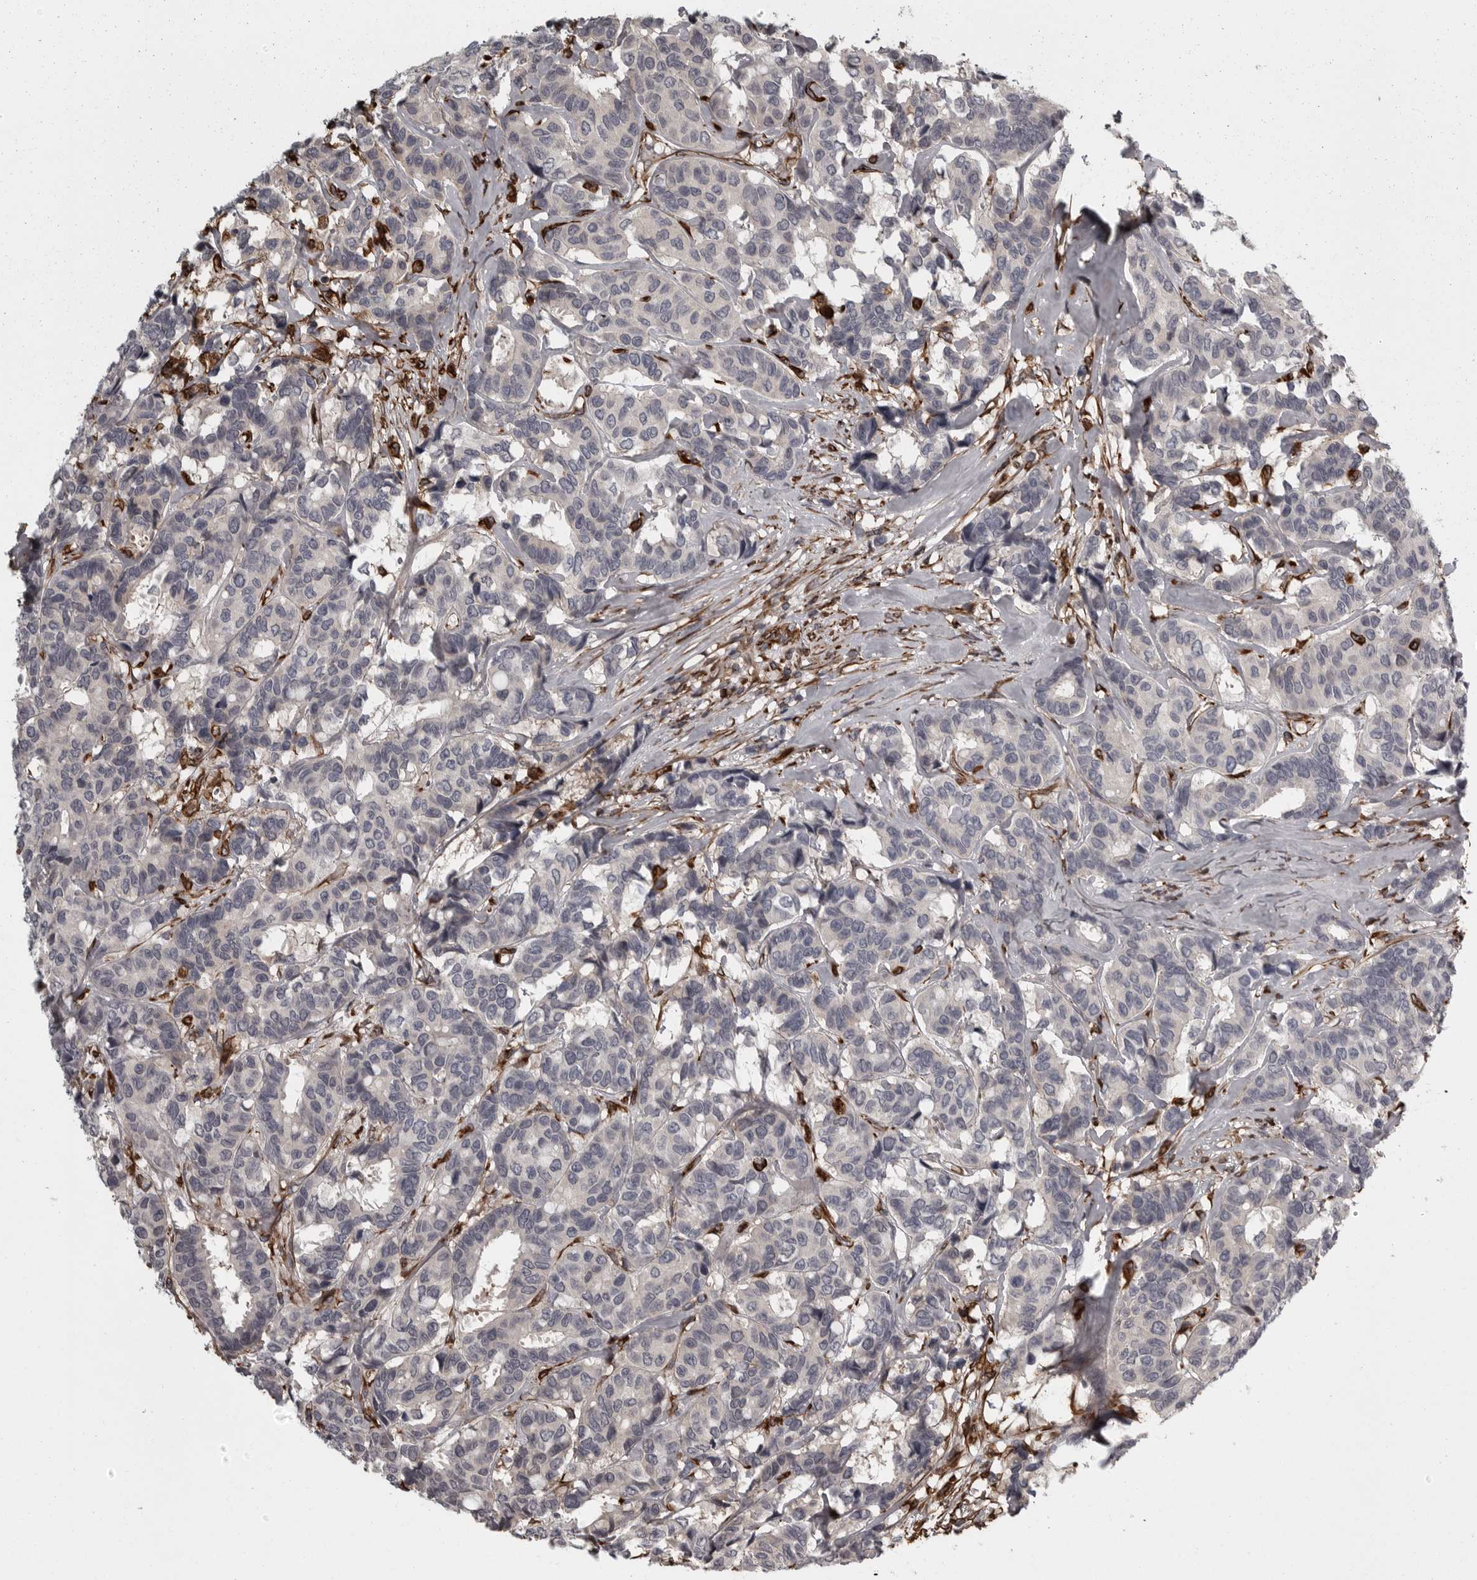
{"staining": {"intensity": "negative", "quantity": "none", "location": "none"}, "tissue": "breast cancer", "cell_type": "Tumor cells", "image_type": "cancer", "snomed": [{"axis": "morphology", "description": "Duct carcinoma"}, {"axis": "topography", "description": "Breast"}], "caption": "The histopathology image exhibits no significant positivity in tumor cells of breast cancer.", "gene": "FAAP100", "patient": {"sex": "female", "age": 87}}